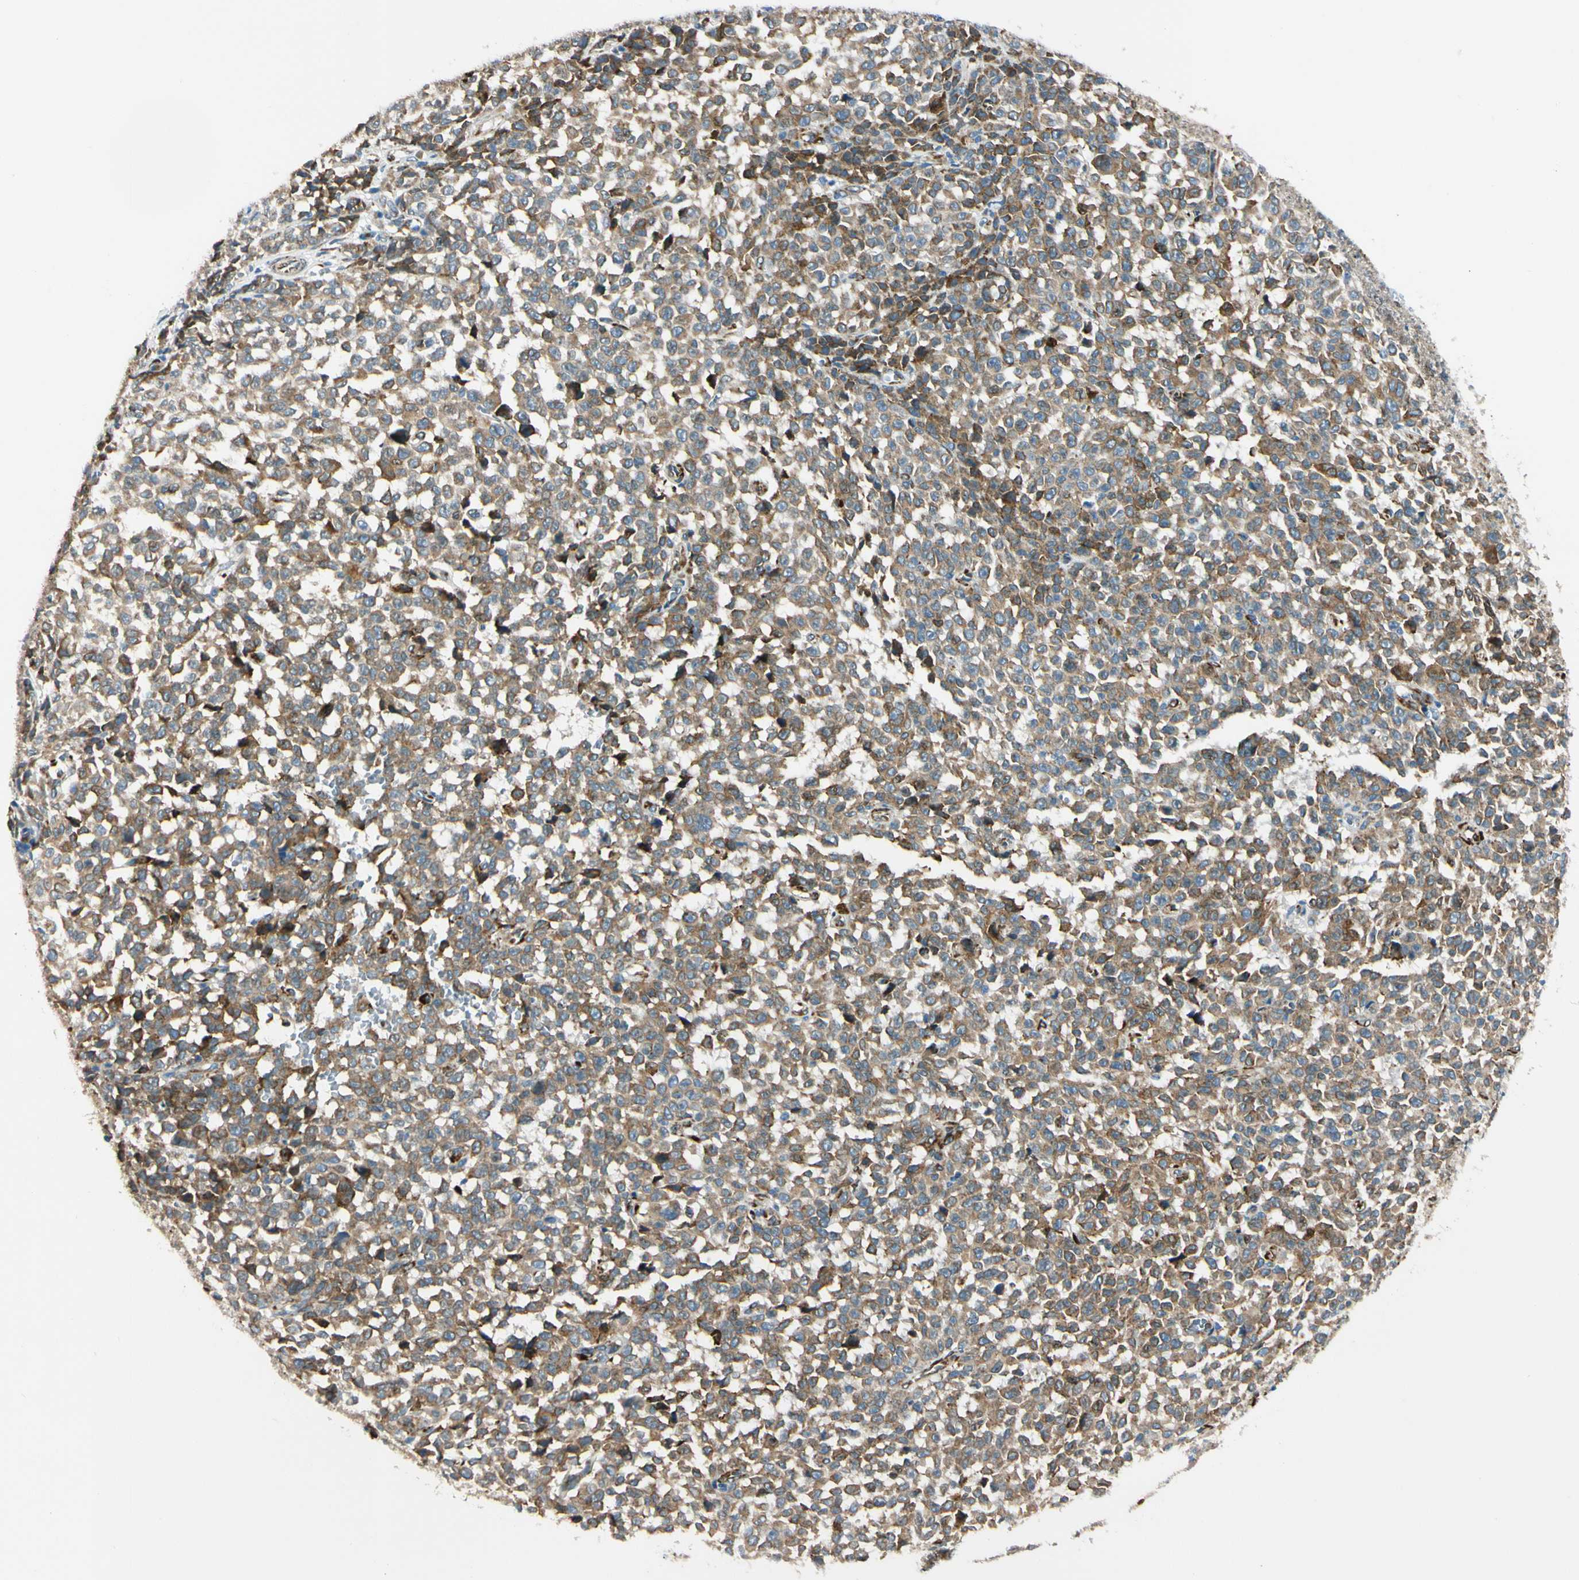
{"staining": {"intensity": "moderate", "quantity": ">75%", "location": "cytoplasmic/membranous"}, "tissue": "melanoma", "cell_type": "Tumor cells", "image_type": "cancer", "snomed": [{"axis": "morphology", "description": "Malignant melanoma, NOS"}, {"axis": "topography", "description": "Skin"}], "caption": "Melanoma tissue shows moderate cytoplasmic/membranous positivity in about >75% of tumor cells (DAB (3,3'-diaminobenzidine) IHC with brightfield microscopy, high magnification).", "gene": "FKBP7", "patient": {"sex": "female", "age": 82}}